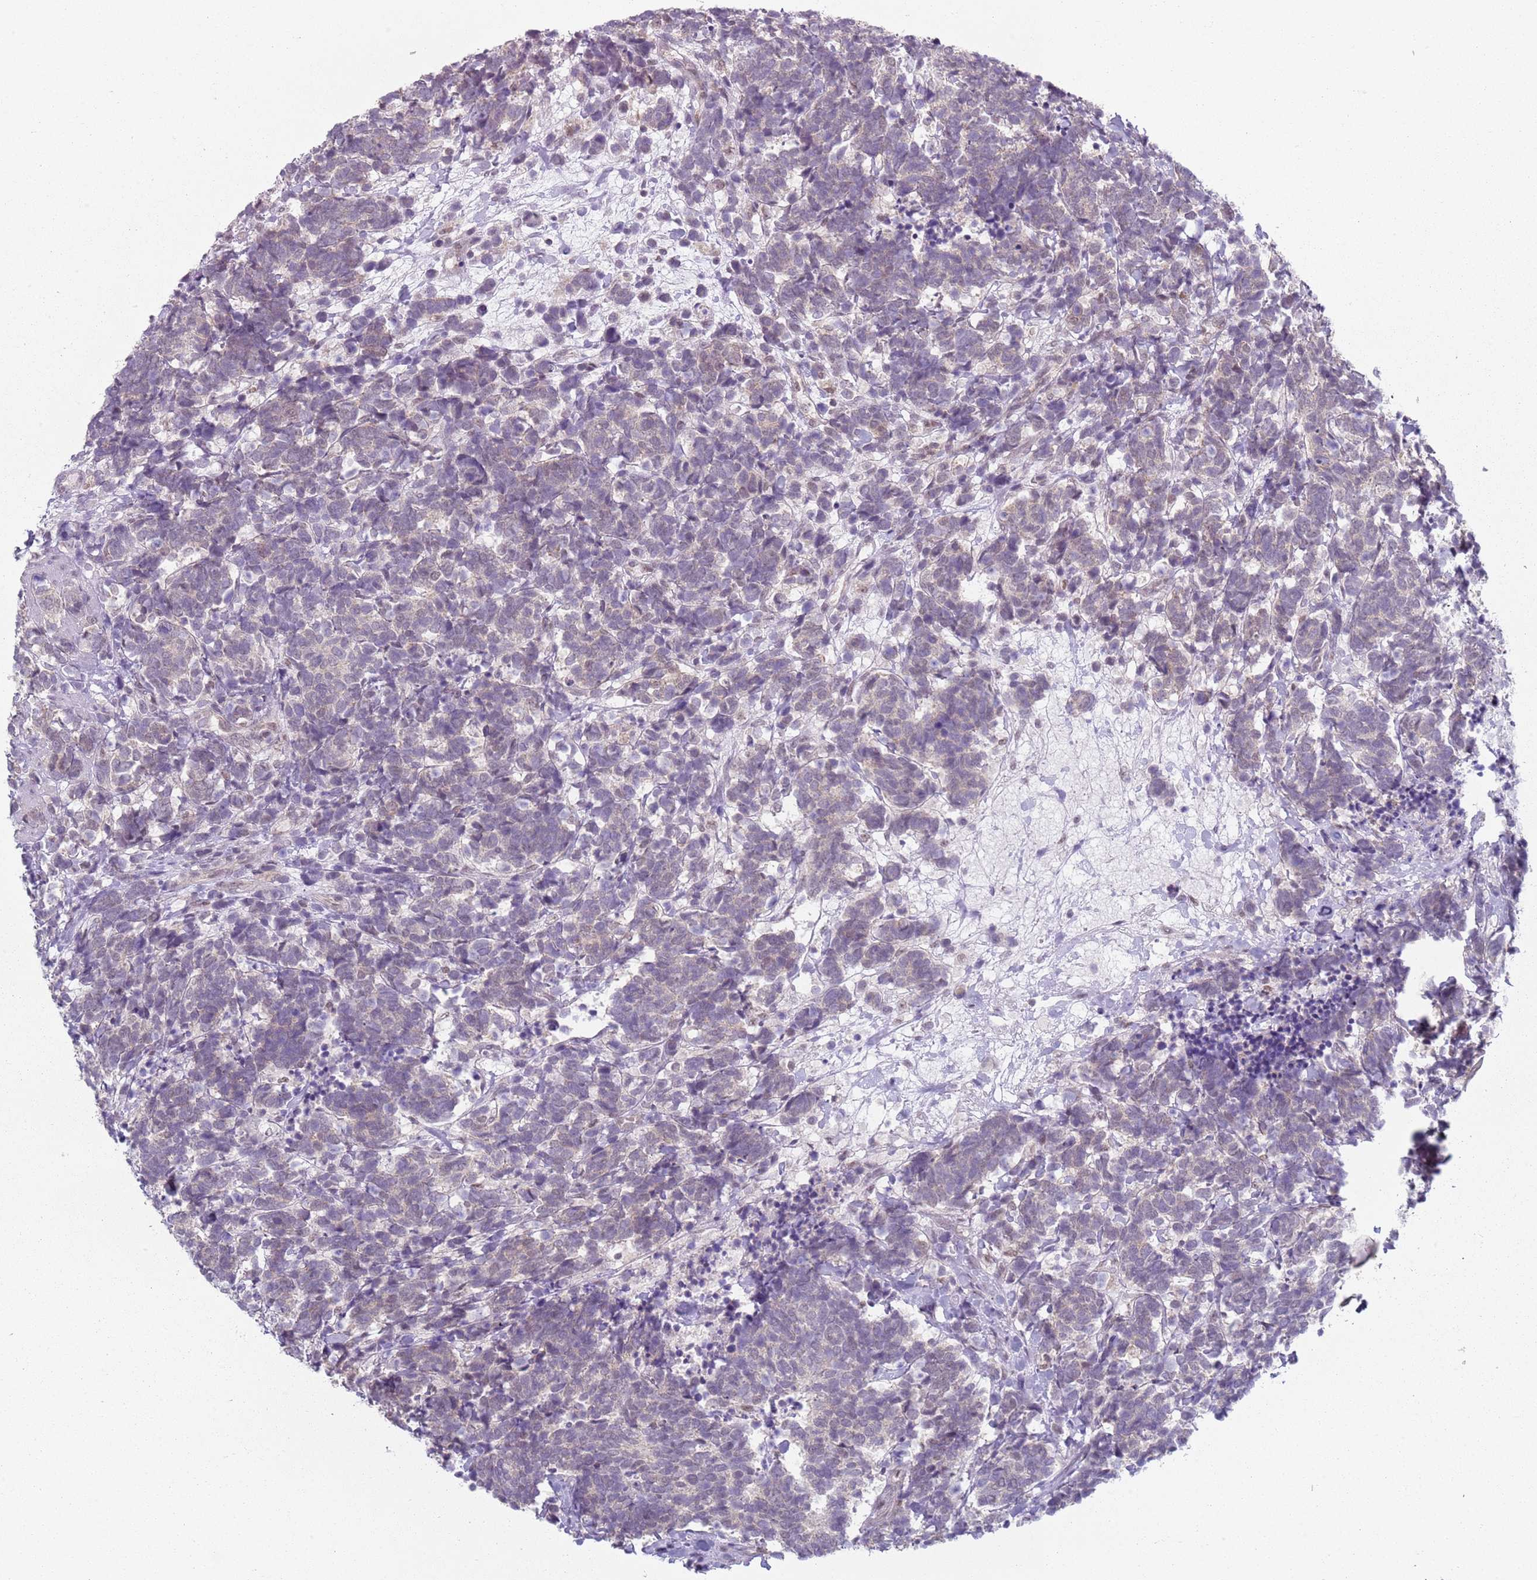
{"staining": {"intensity": "negative", "quantity": "none", "location": "none"}, "tissue": "carcinoid", "cell_type": "Tumor cells", "image_type": "cancer", "snomed": [{"axis": "morphology", "description": "Carcinoma, NOS"}, {"axis": "morphology", "description": "Carcinoid, malignant, NOS"}, {"axis": "topography", "description": "Prostate"}], "caption": "Immunohistochemistry (IHC) image of neoplastic tissue: human carcinoid stained with DAB shows no significant protein staining in tumor cells. (Brightfield microscopy of DAB immunohistochemistry (IHC) at high magnification).", "gene": "SMARCAL1", "patient": {"sex": "male", "age": 57}}